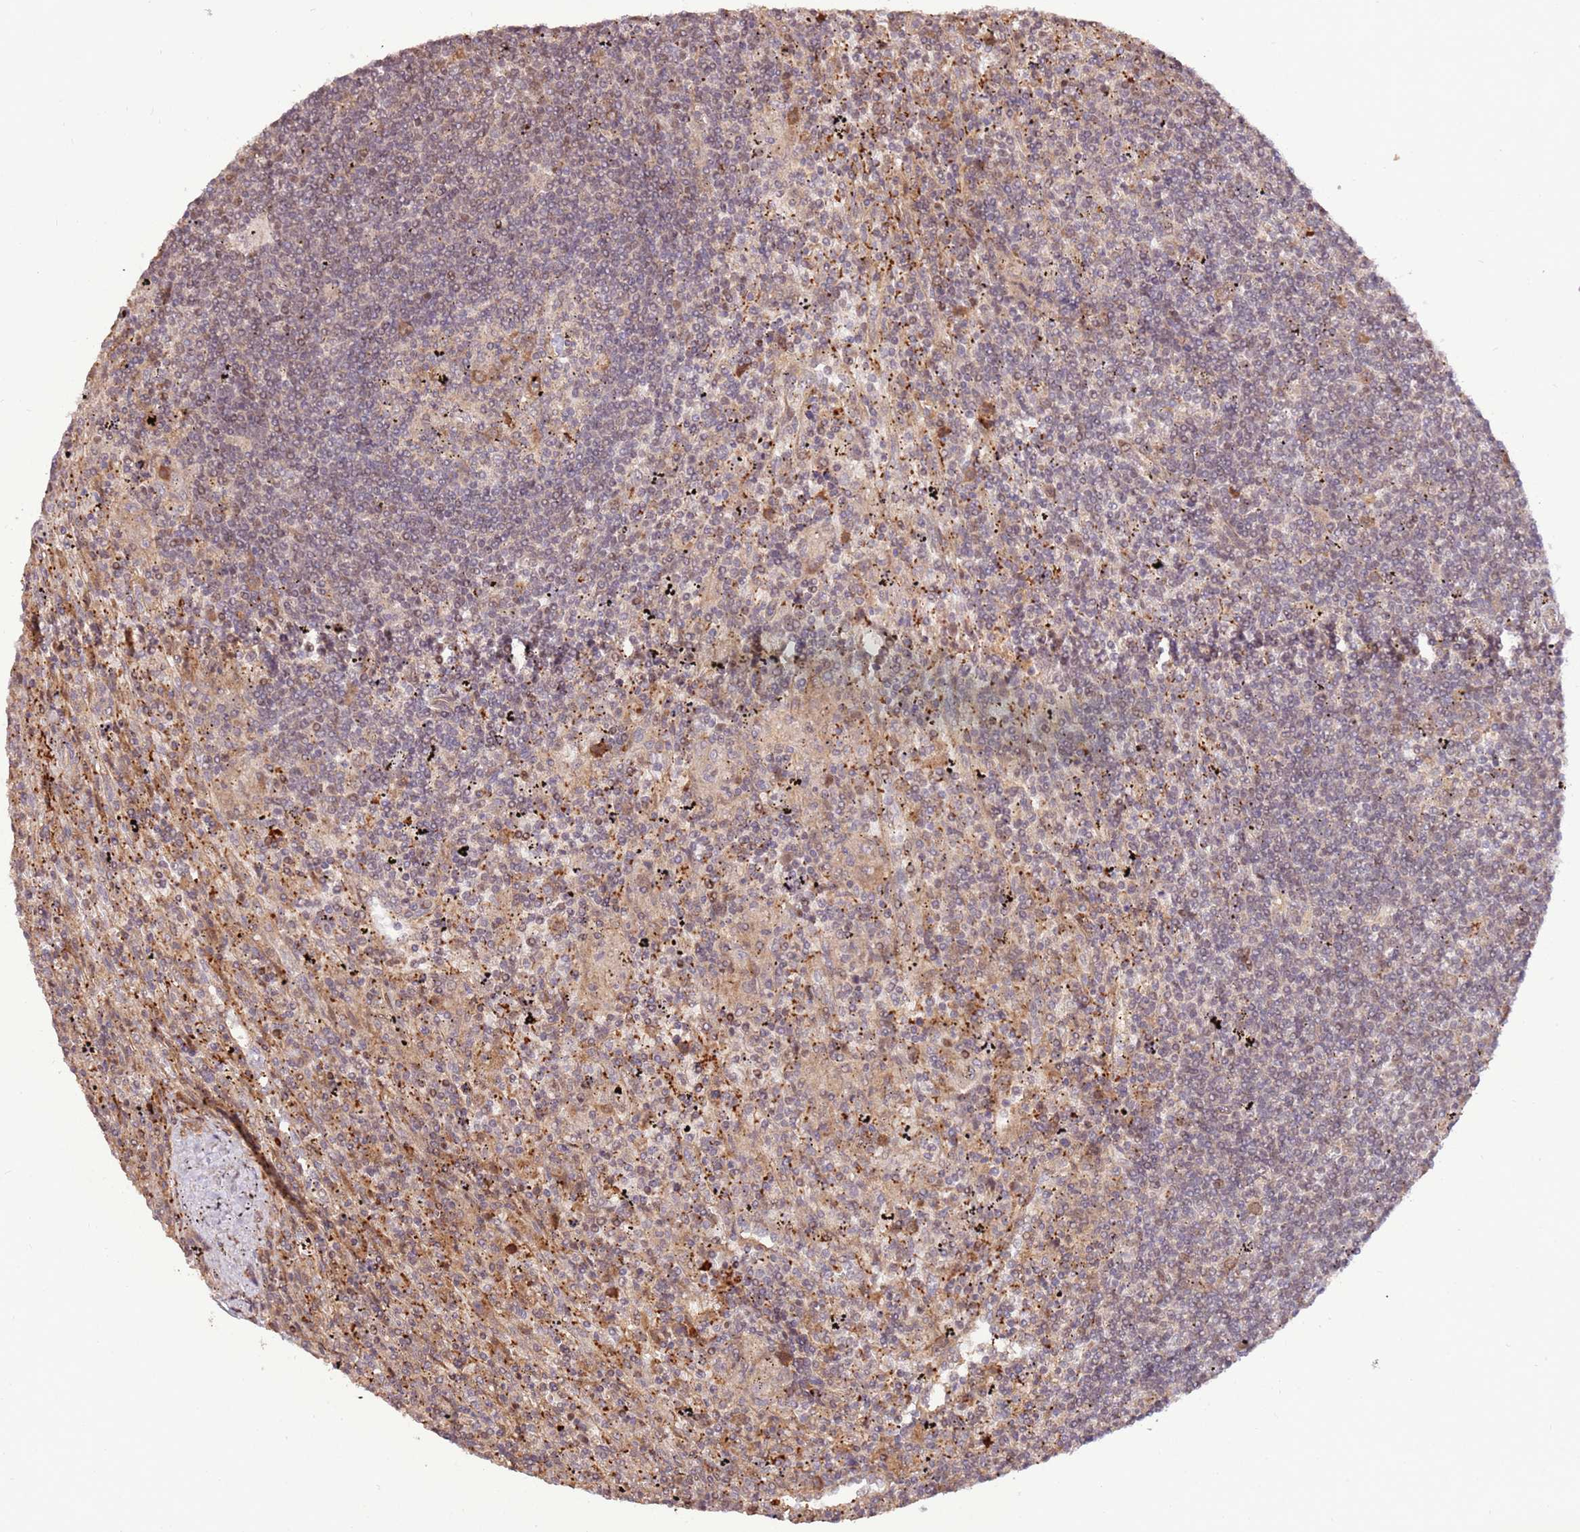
{"staining": {"intensity": "weak", "quantity": "<25%", "location": "cytoplasmic/membranous"}, "tissue": "lymphoma", "cell_type": "Tumor cells", "image_type": "cancer", "snomed": [{"axis": "morphology", "description": "Malignant lymphoma, non-Hodgkin's type, Low grade"}, {"axis": "topography", "description": "Spleen"}], "caption": "An immunohistochemistry (IHC) micrograph of malignant lymphoma, non-Hodgkin's type (low-grade) is shown. There is no staining in tumor cells of malignant lymphoma, non-Hodgkin's type (low-grade).", "gene": "CCDC112", "patient": {"sex": "male", "age": 76}}